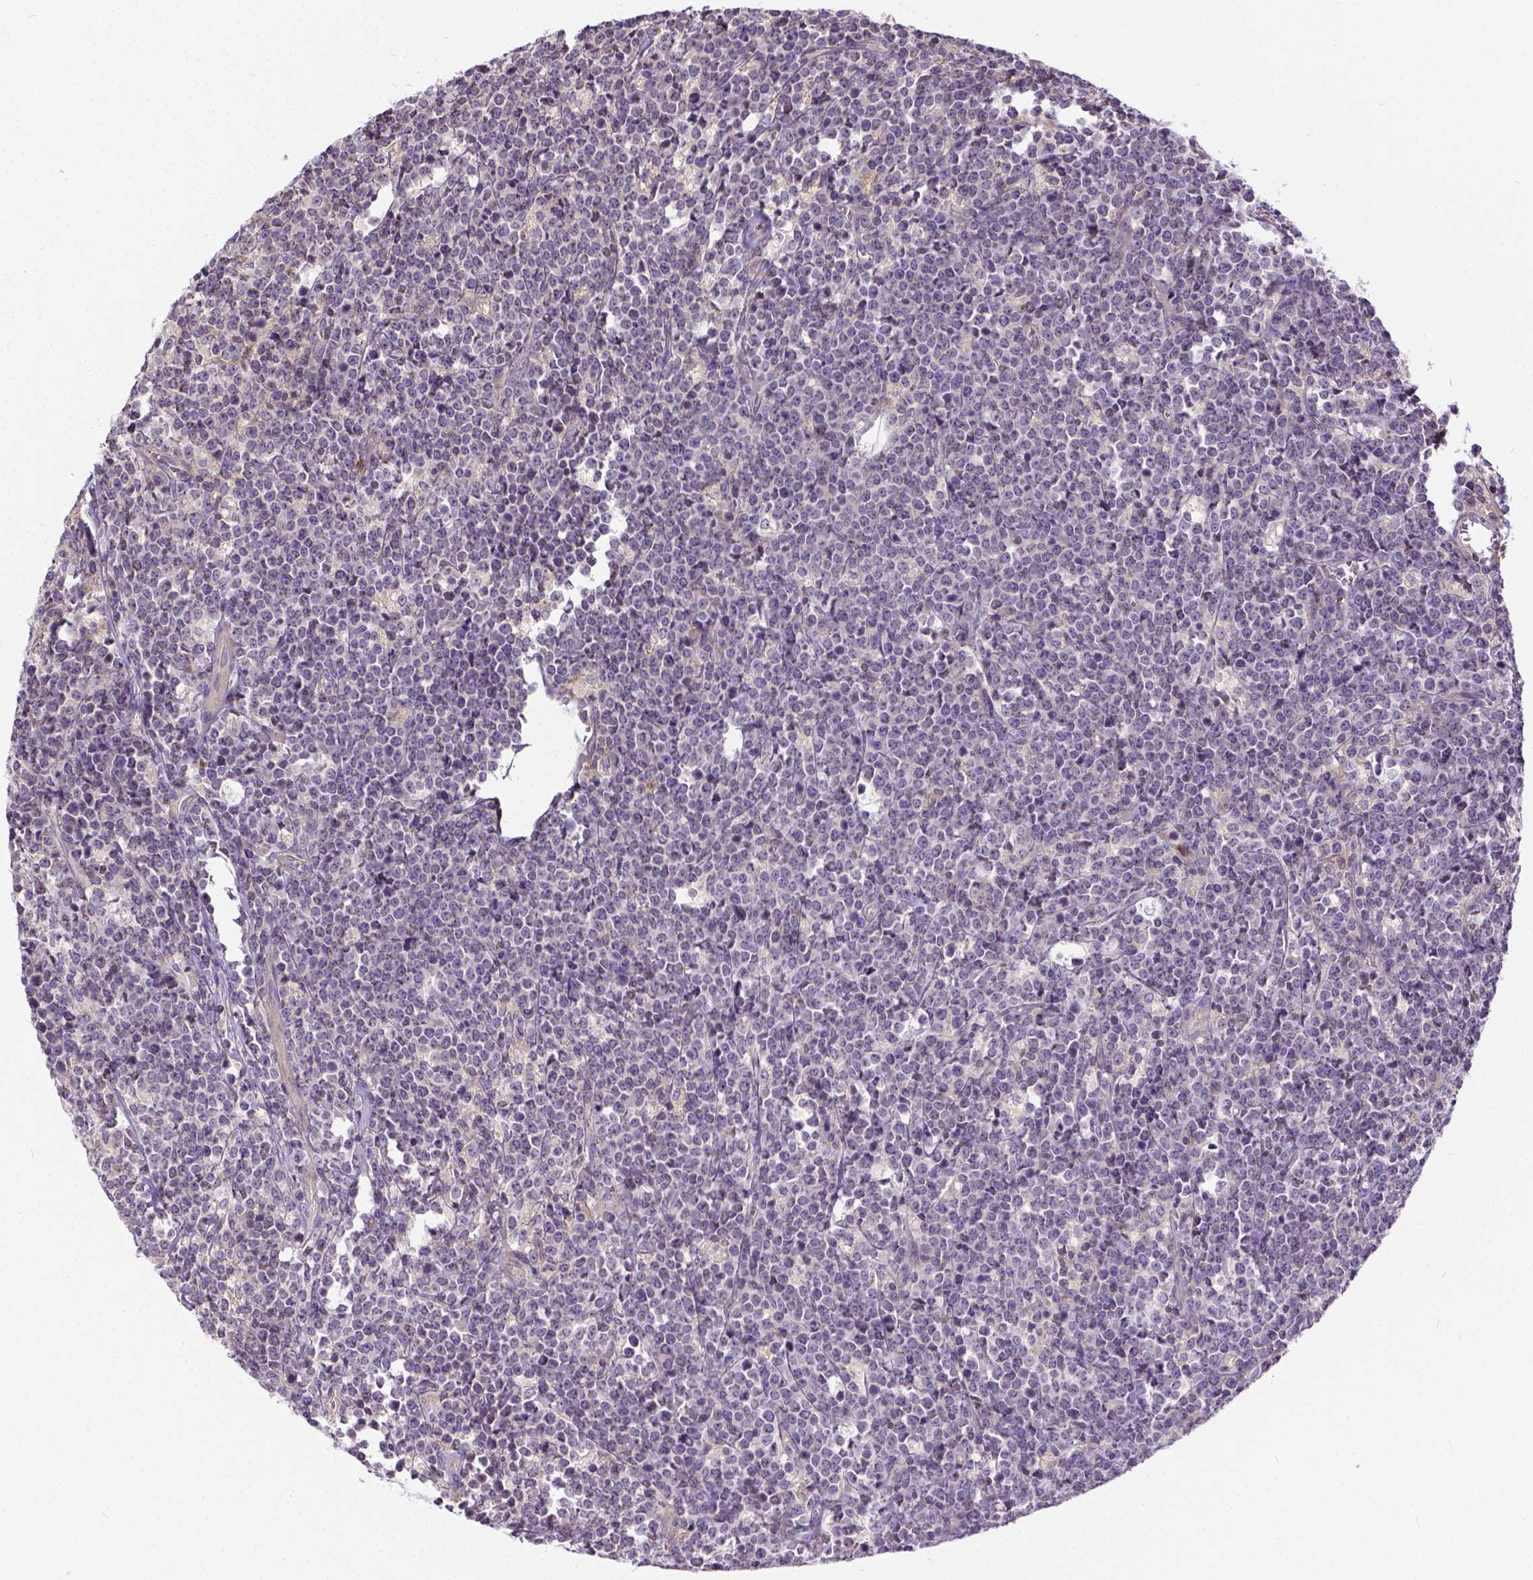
{"staining": {"intensity": "negative", "quantity": "none", "location": "none"}, "tissue": "lymphoma", "cell_type": "Tumor cells", "image_type": "cancer", "snomed": [{"axis": "morphology", "description": "Malignant lymphoma, non-Hodgkin's type, High grade"}, {"axis": "topography", "description": "Small intestine"}], "caption": "A high-resolution histopathology image shows immunohistochemistry staining of lymphoma, which shows no significant expression in tumor cells.", "gene": "CADM4", "patient": {"sex": "female", "age": 56}}